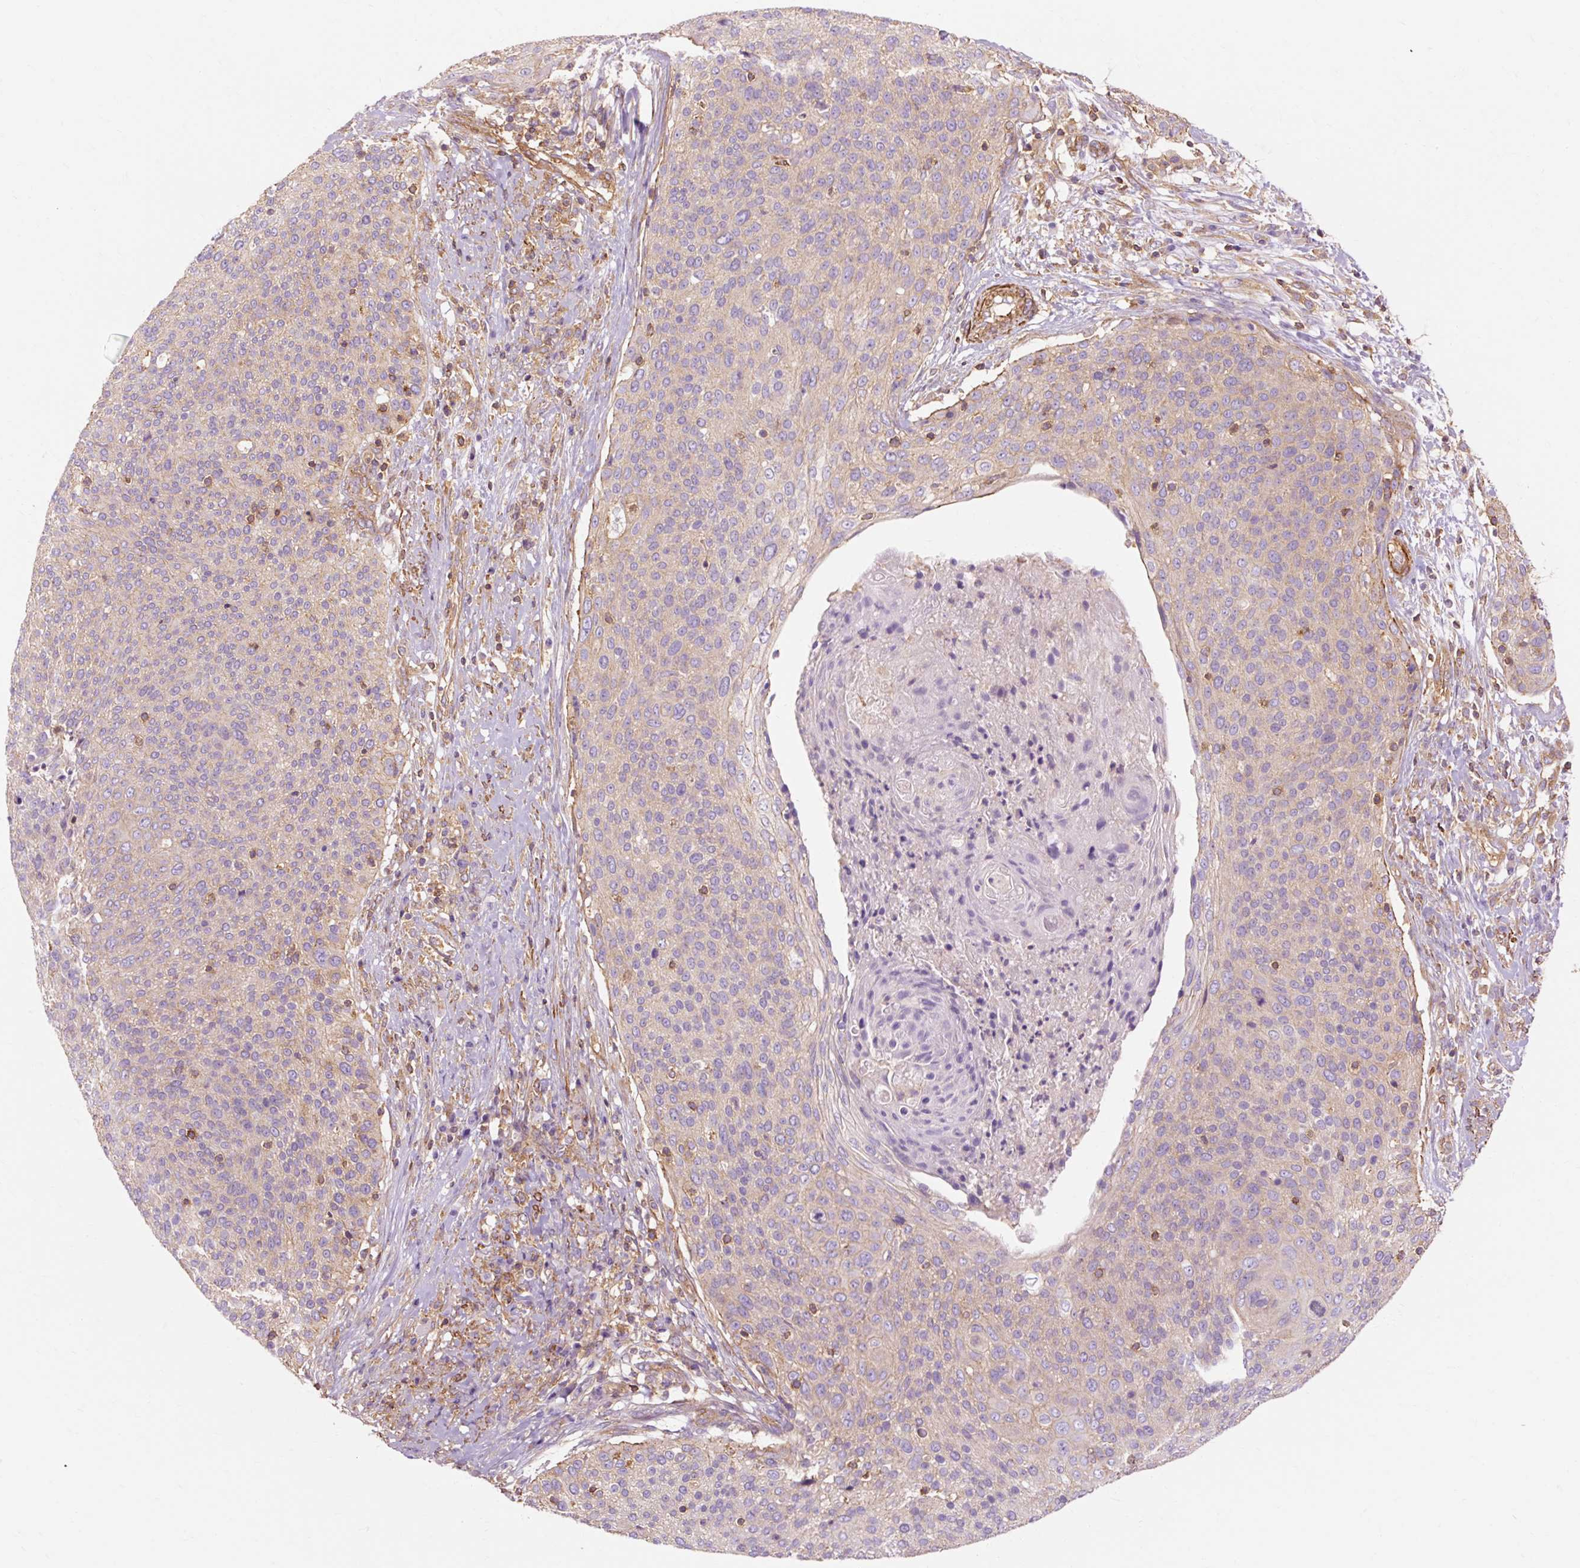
{"staining": {"intensity": "weak", "quantity": "25%-75%", "location": "cytoplasmic/membranous"}, "tissue": "cervical cancer", "cell_type": "Tumor cells", "image_type": "cancer", "snomed": [{"axis": "morphology", "description": "Squamous cell carcinoma, NOS"}, {"axis": "topography", "description": "Cervix"}], "caption": "Cervical cancer stained with DAB immunohistochemistry reveals low levels of weak cytoplasmic/membranous staining in about 25%-75% of tumor cells. Immunohistochemistry stains the protein in brown and the nuclei are stained blue.", "gene": "TBC1D2B", "patient": {"sex": "female", "age": 31}}